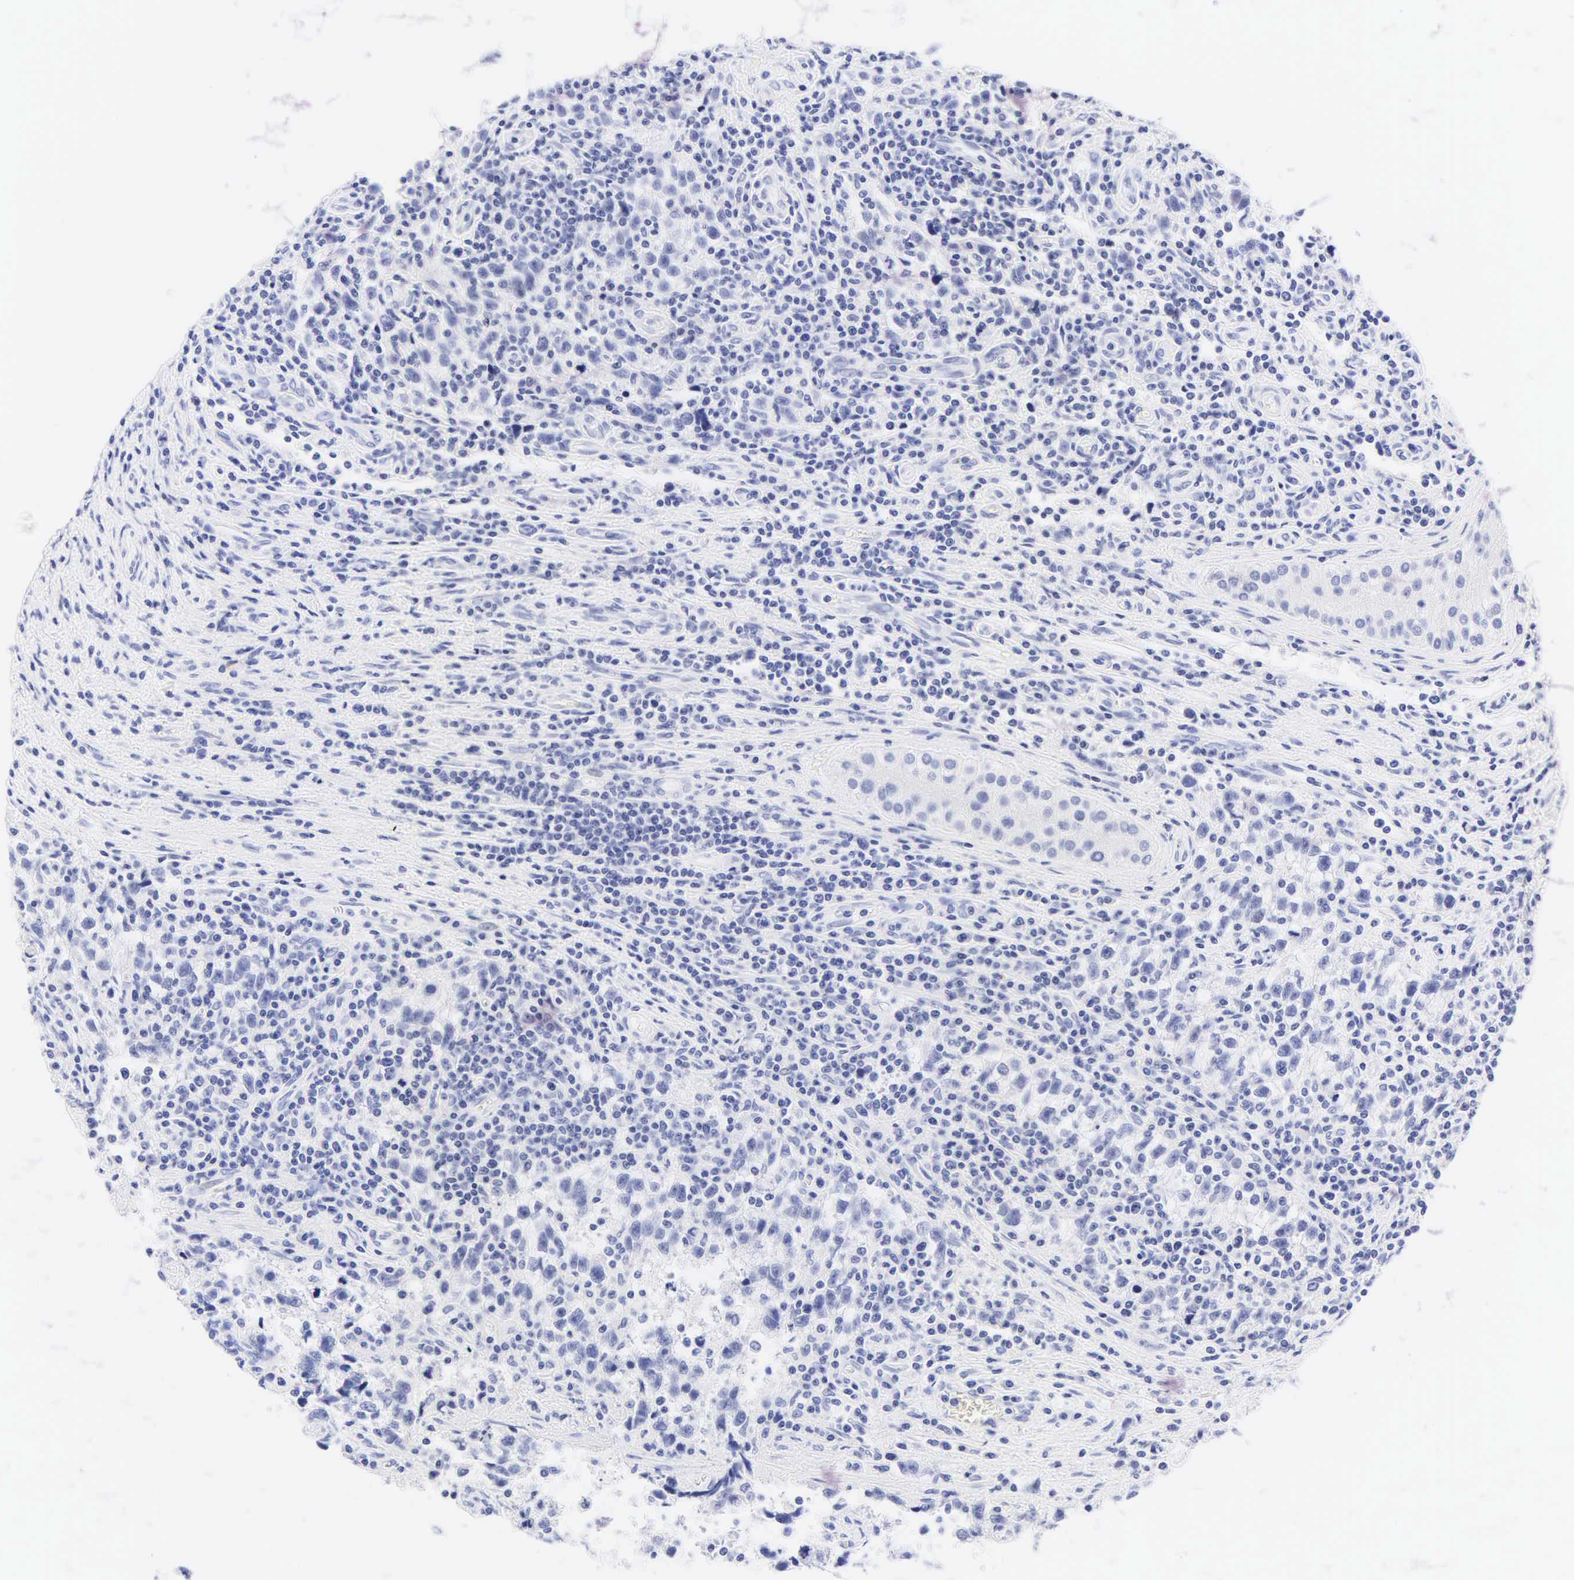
{"staining": {"intensity": "negative", "quantity": "none", "location": "none"}, "tissue": "testis cancer", "cell_type": "Tumor cells", "image_type": "cancer", "snomed": [{"axis": "morphology", "description": "Seminoma, NOS"}, {"axis": "topography", "description": "Testis"}], "caption": "DAB (3,3'-diaminobenzidine) immunohistochemical staining of human seminoma (testis) exhibits no significant positivity in tumor cells.", "gene": "KRT20", "patient": {"sex": "male", "age": 38}}